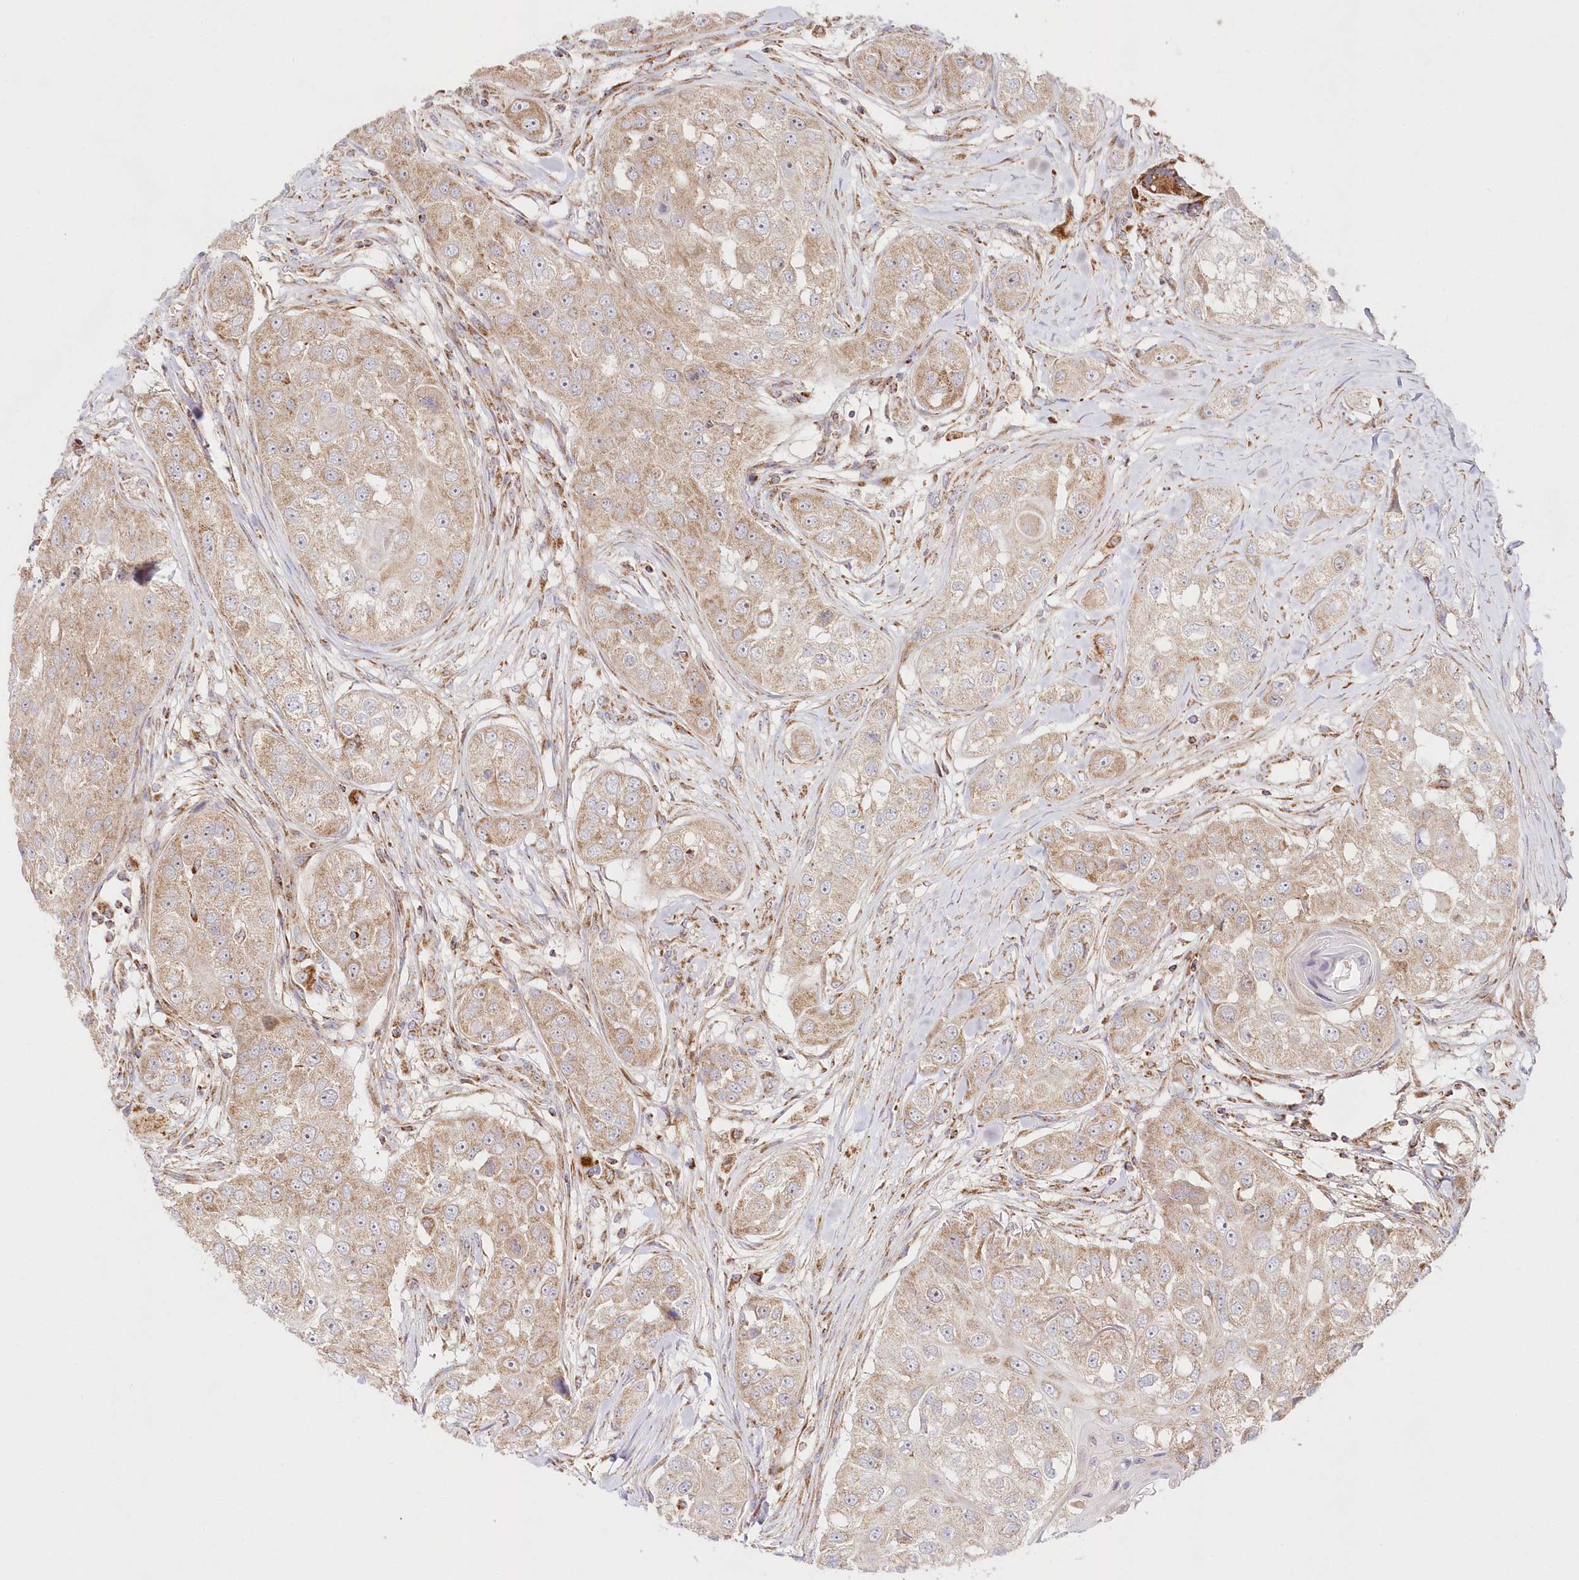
{"staining": {"intensity": "weak", "quantity": ">75%", "location": "cytoplasmic/membranous"}, "tissue": "head and neck cancer", "cell_type": "Tumor cells", "image_type": "cancer", "snomed": [{"axis": "morphology", "description": "Normal tissue, NOS"}, {"axis": "morphology", "description": "Squamous cell carcinoma, NOS"}, {"axis": "topography", "description": "Skeletal muscle"}, {"axis": "topography", "description": "Head-Neck"}], "caption": "A brown stain highlights weak cytoplasmic/membranous staining of a protein in human head and neck squamous cell carcinoma tumor cells. The staining was performed using DAB (3,3'-diaminobenzidine), with brown indicating positive protein expression. Nuclei are stained blue with hematoxylin.", "gene": "DNA2", "patient": {"sex": "male", "age": 51}}